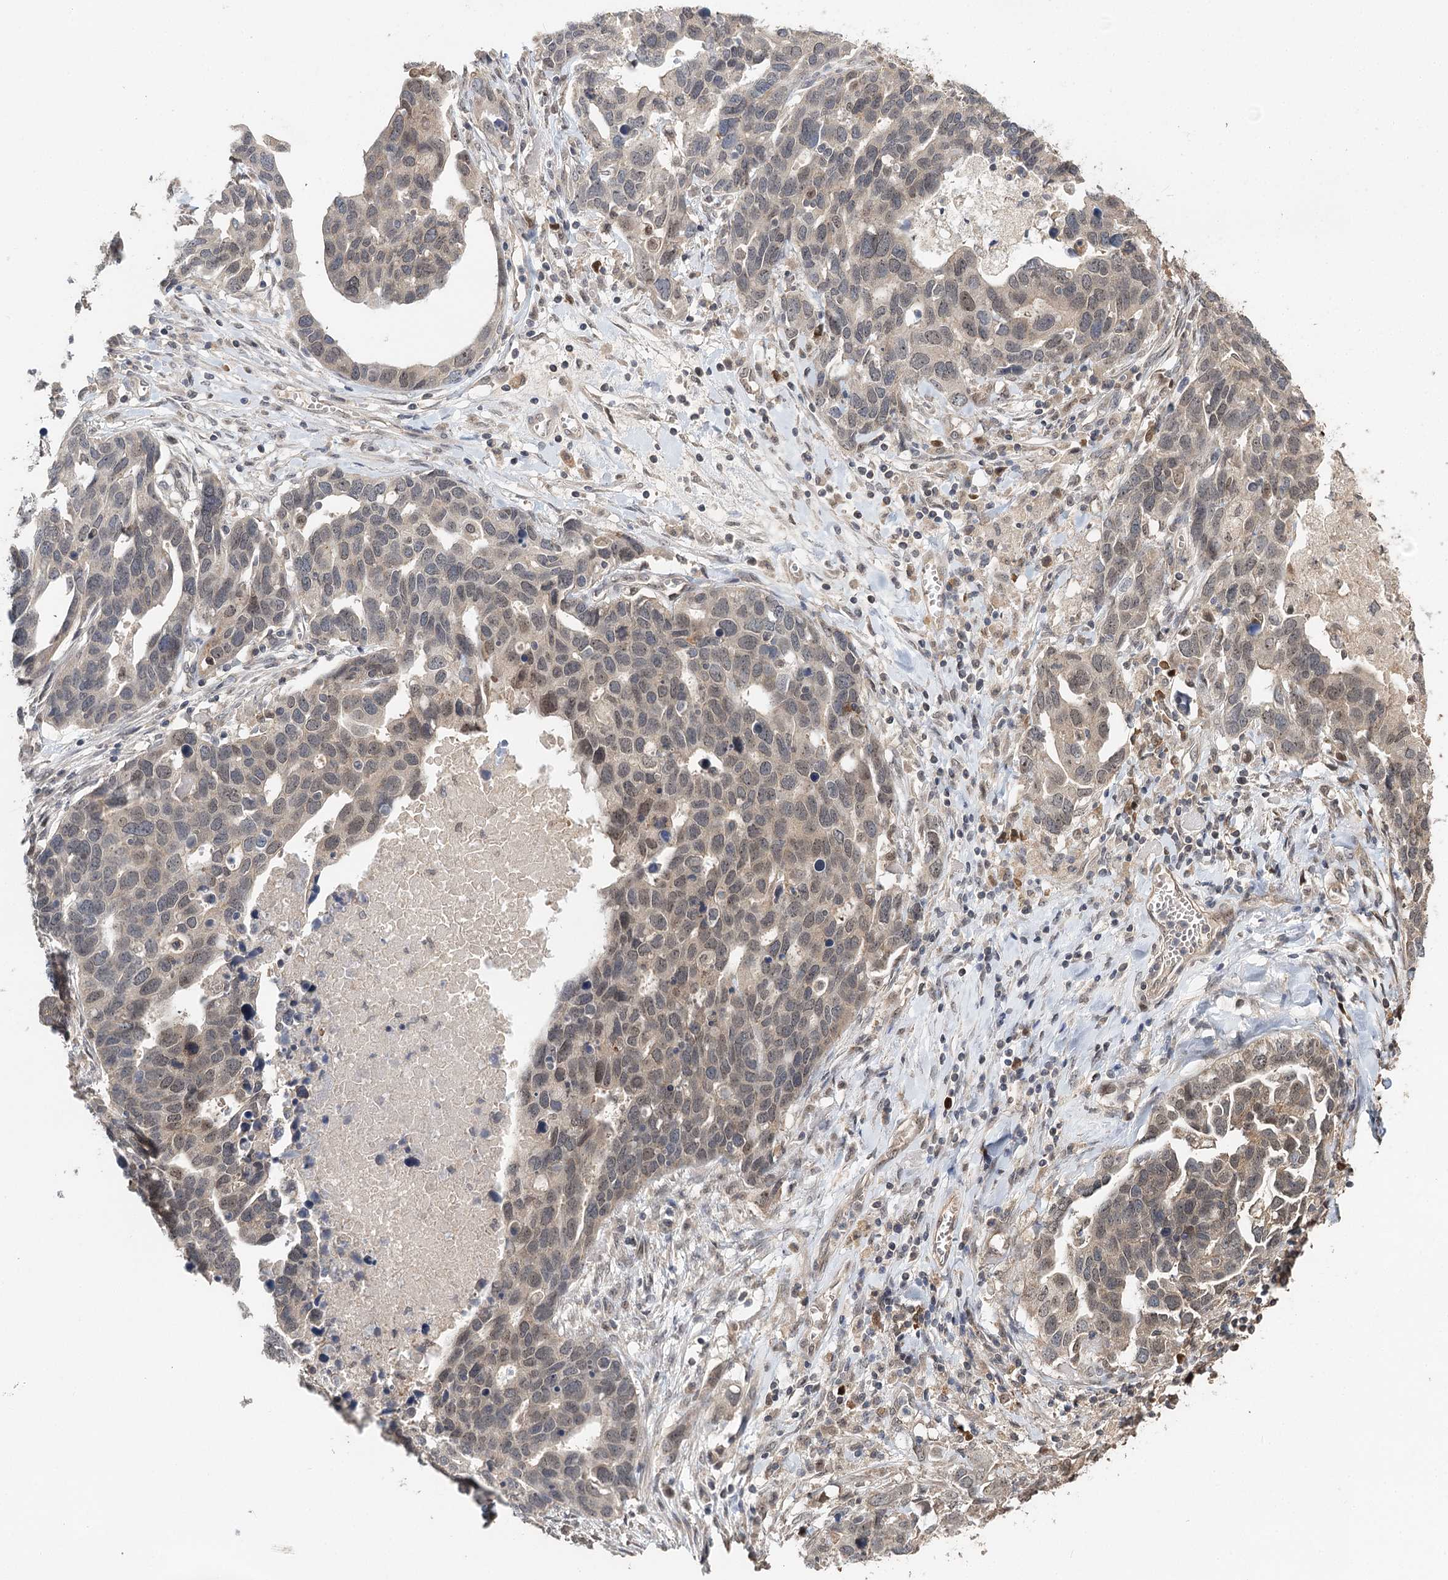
{"staining": {"intensity": "weak", "quantity": "25%-75%", "location": "cytoplasmic/membranous,nuclear"}, "tissue": "ovarian cancer", "cell_type": "Tumor cells", "image_type": "cancer", "snomed": [{"axis": "morphology", "description": "Cystadenocarcinoma, serous, NOS"}, {"axis": "topography", "description": "Ovary"}], "caption": "Serous cystadenocarcinoma (ovarian) stained with immunohistochemistry (IHC) demonstrates weak cytoplasmic/membranous and nuclear expression in approximately 25%-75% of tumor cells.", "gene": "NOPCHAP1", "patient": {"sex": "female", "age": 54}}